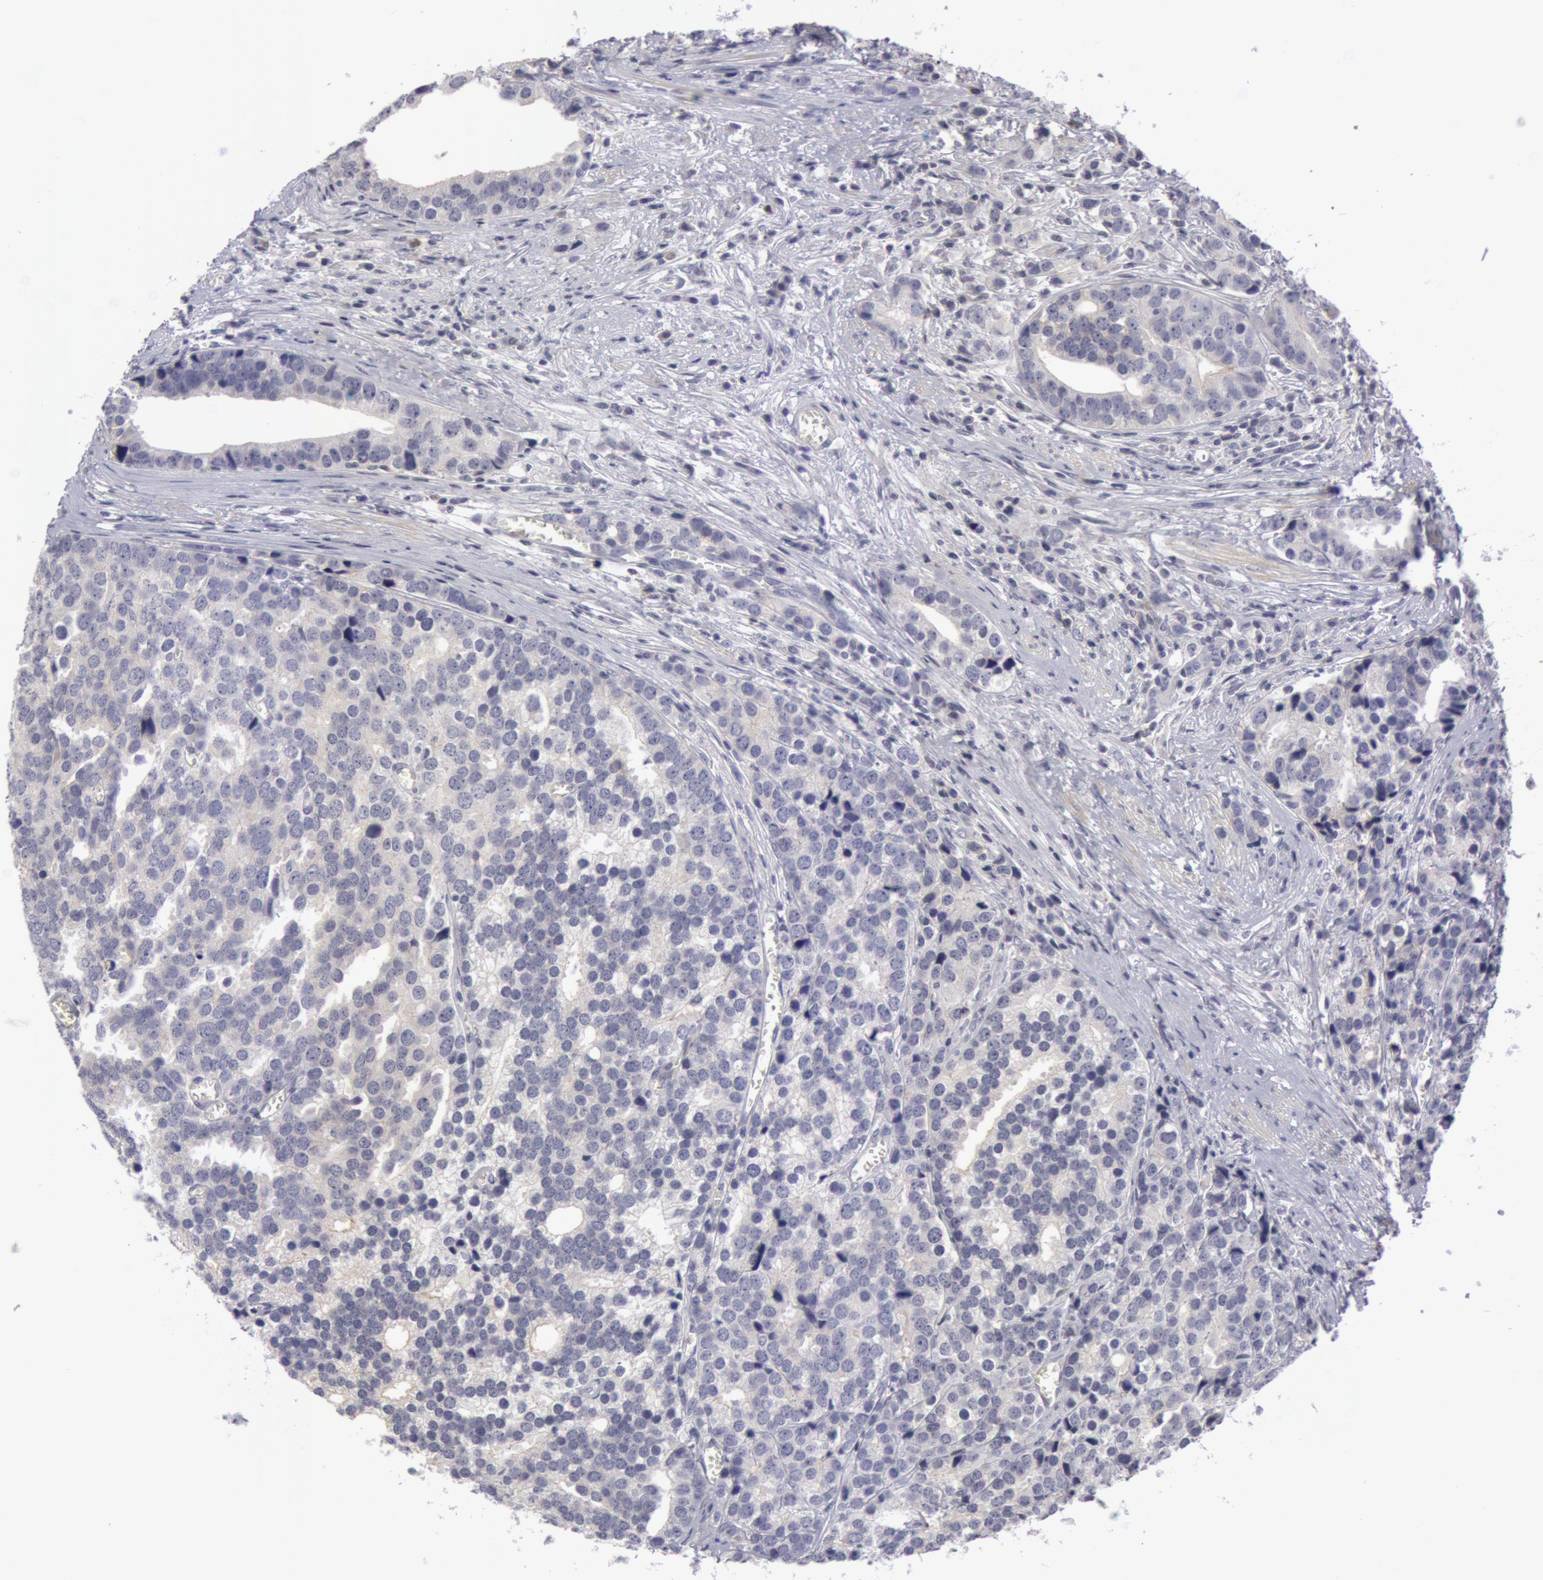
{"staining": {"intensity": "negative", "quantity": "none", "location": "none"}, "tissue": "prostate cancer", "cell_type": "Tumor cells", "image_type": "cancer", "snomed": [{"axis": "morphology", "description": "Adenocarcinoma, High grade"}, {"axis": "topography", "description": "Prostate"}], "caption": "Prostate cancer (high-grade adenocarcinoma) stained for a protein using IHC reveals no staining tumor cells.", "gene": "NLGN4X", "patient": {"sex": "male", "age": 71}}